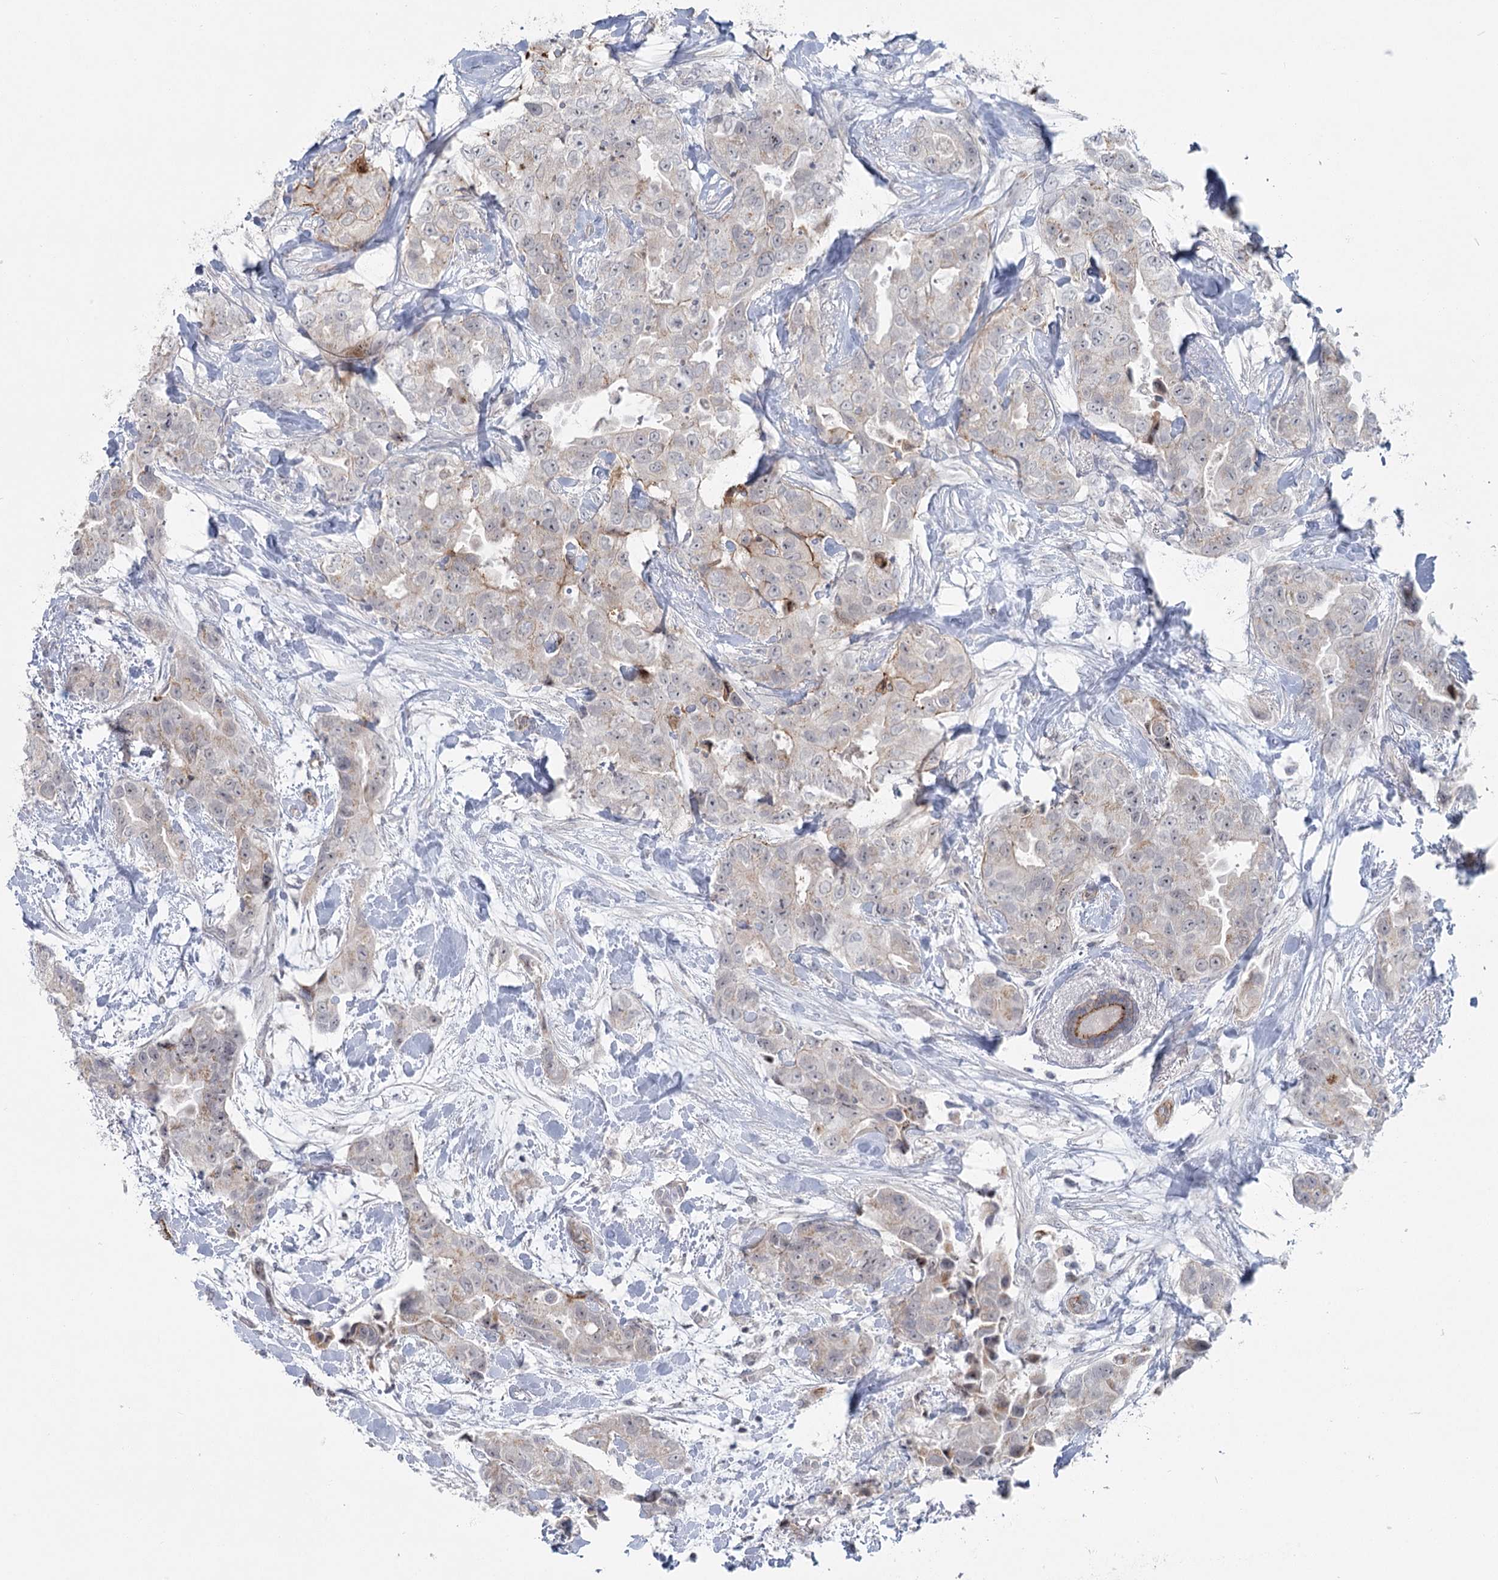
{"staining": {"intensity": "moderate", "quantity": "<25%", "location": "cytoplasmic/membranous"}, "tissue": "breast cancer", "cell_type": "Tumor cells", "image_type": "cancer", "snomed": [{"axis": "morphology", "description": "Duct carcinoma"}, {"axis": "topography", "description": "Breast"}], "caption": "This micrograph exhibits IHC staining of breast invasive ductal carcinoma, with low moderate cytoplasmic/membranous positivity in about <25% of tumor cells.", "gene": "ABHD8", "patient": {"sex": "female", "age": 62}}